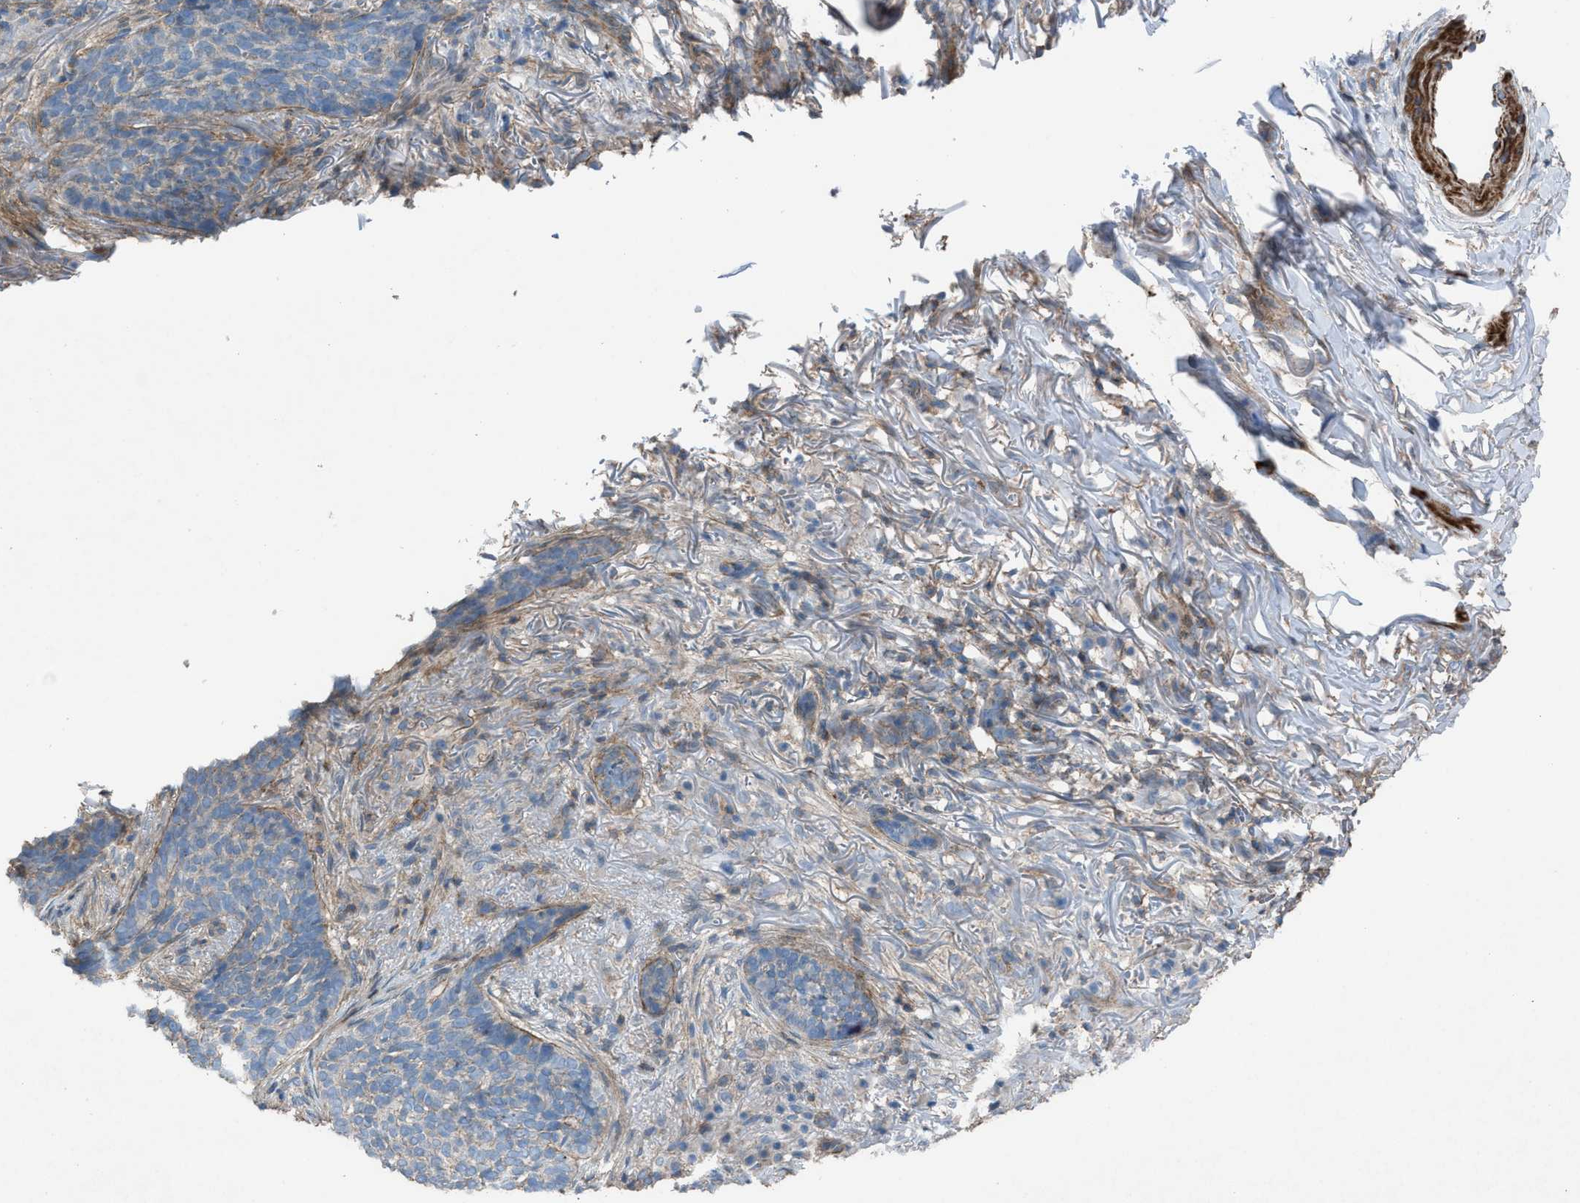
{"staining": {"intensity": "weak", "quantity": "25%-75%", "location": "cytoplasmic/membranous"}, "tissue": "skin cancer", "cell_type": "Tumor cells", "image_type": "cancer", "snomed": [{"axis": "morphology", "description": "Basal cell carcinoma"}, {"axis": "topography", "description": "Skin"}], "caption": "Weak cytoplasmic/membranous expression is identified in approximately 25%-75% of tumor cells in skin cancer.", "gene": "NCK2", "patient": {"sex": "male", "age": 85}}